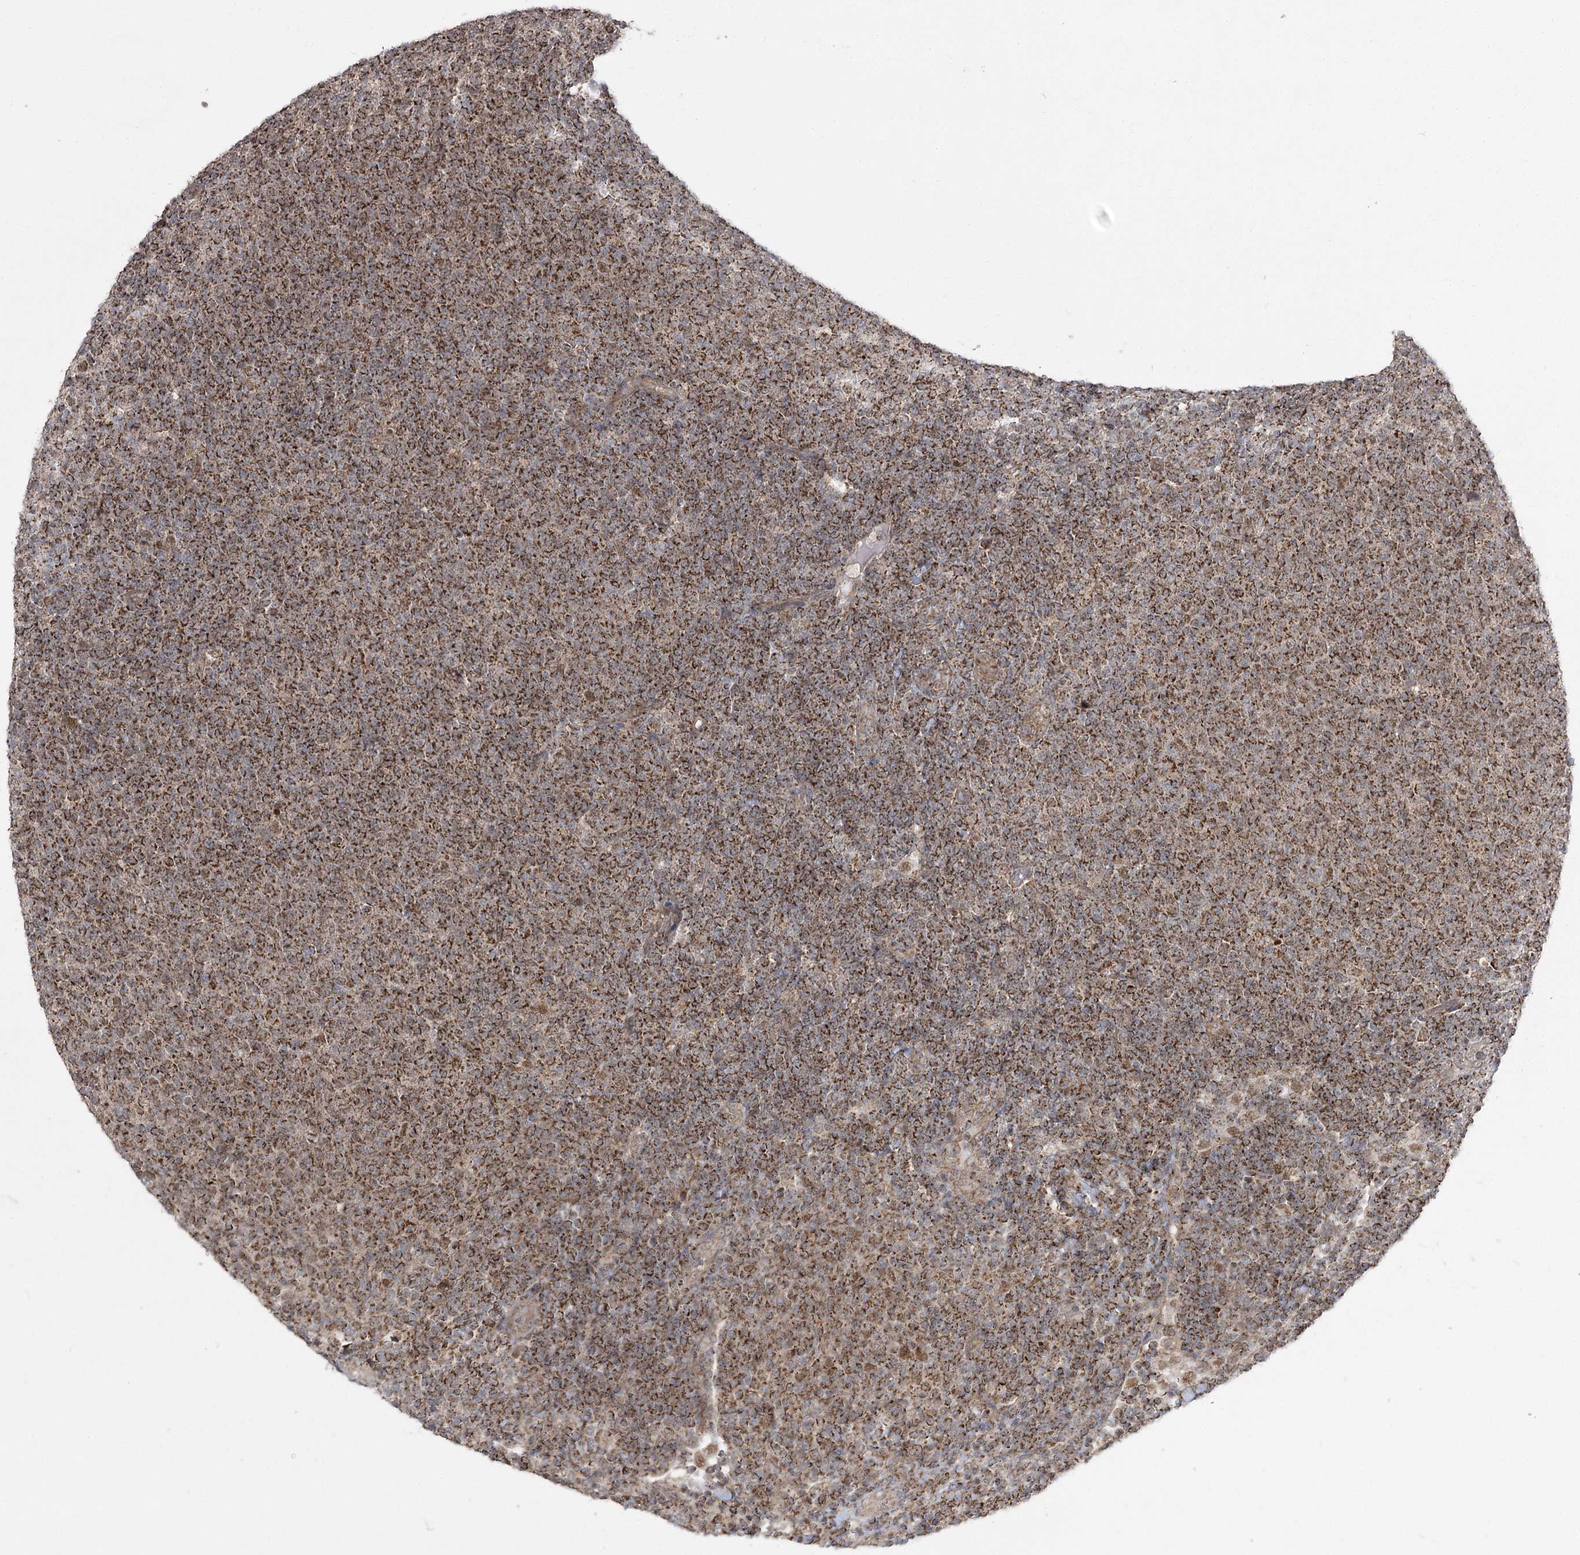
{"staining": {"intensity": "moderate", "quantity": ">75%", "location": "cytoplasmic/membranous"}, "tissue": "lymphoma", "cell_type": "Tumor cells", "image_type": "cancer", "snomed": [{"axis": "morphology", "description": "Malignant lymphoma, non-Hodgkin's type, Low grade"}, {"axis": "topography", "description": "Lymph node"}], "caption": "Lymphoma stained for a protein demonstrates moderate cytoplasmic/membranous positivity in tumor cells. The staining was performed using DAB, with brown indicating positive protein expression. Nuclei are stained blue with hematoxylin.", "gene": "SLC4A1AP", "patient": {"sex": "male", "age": 66}}